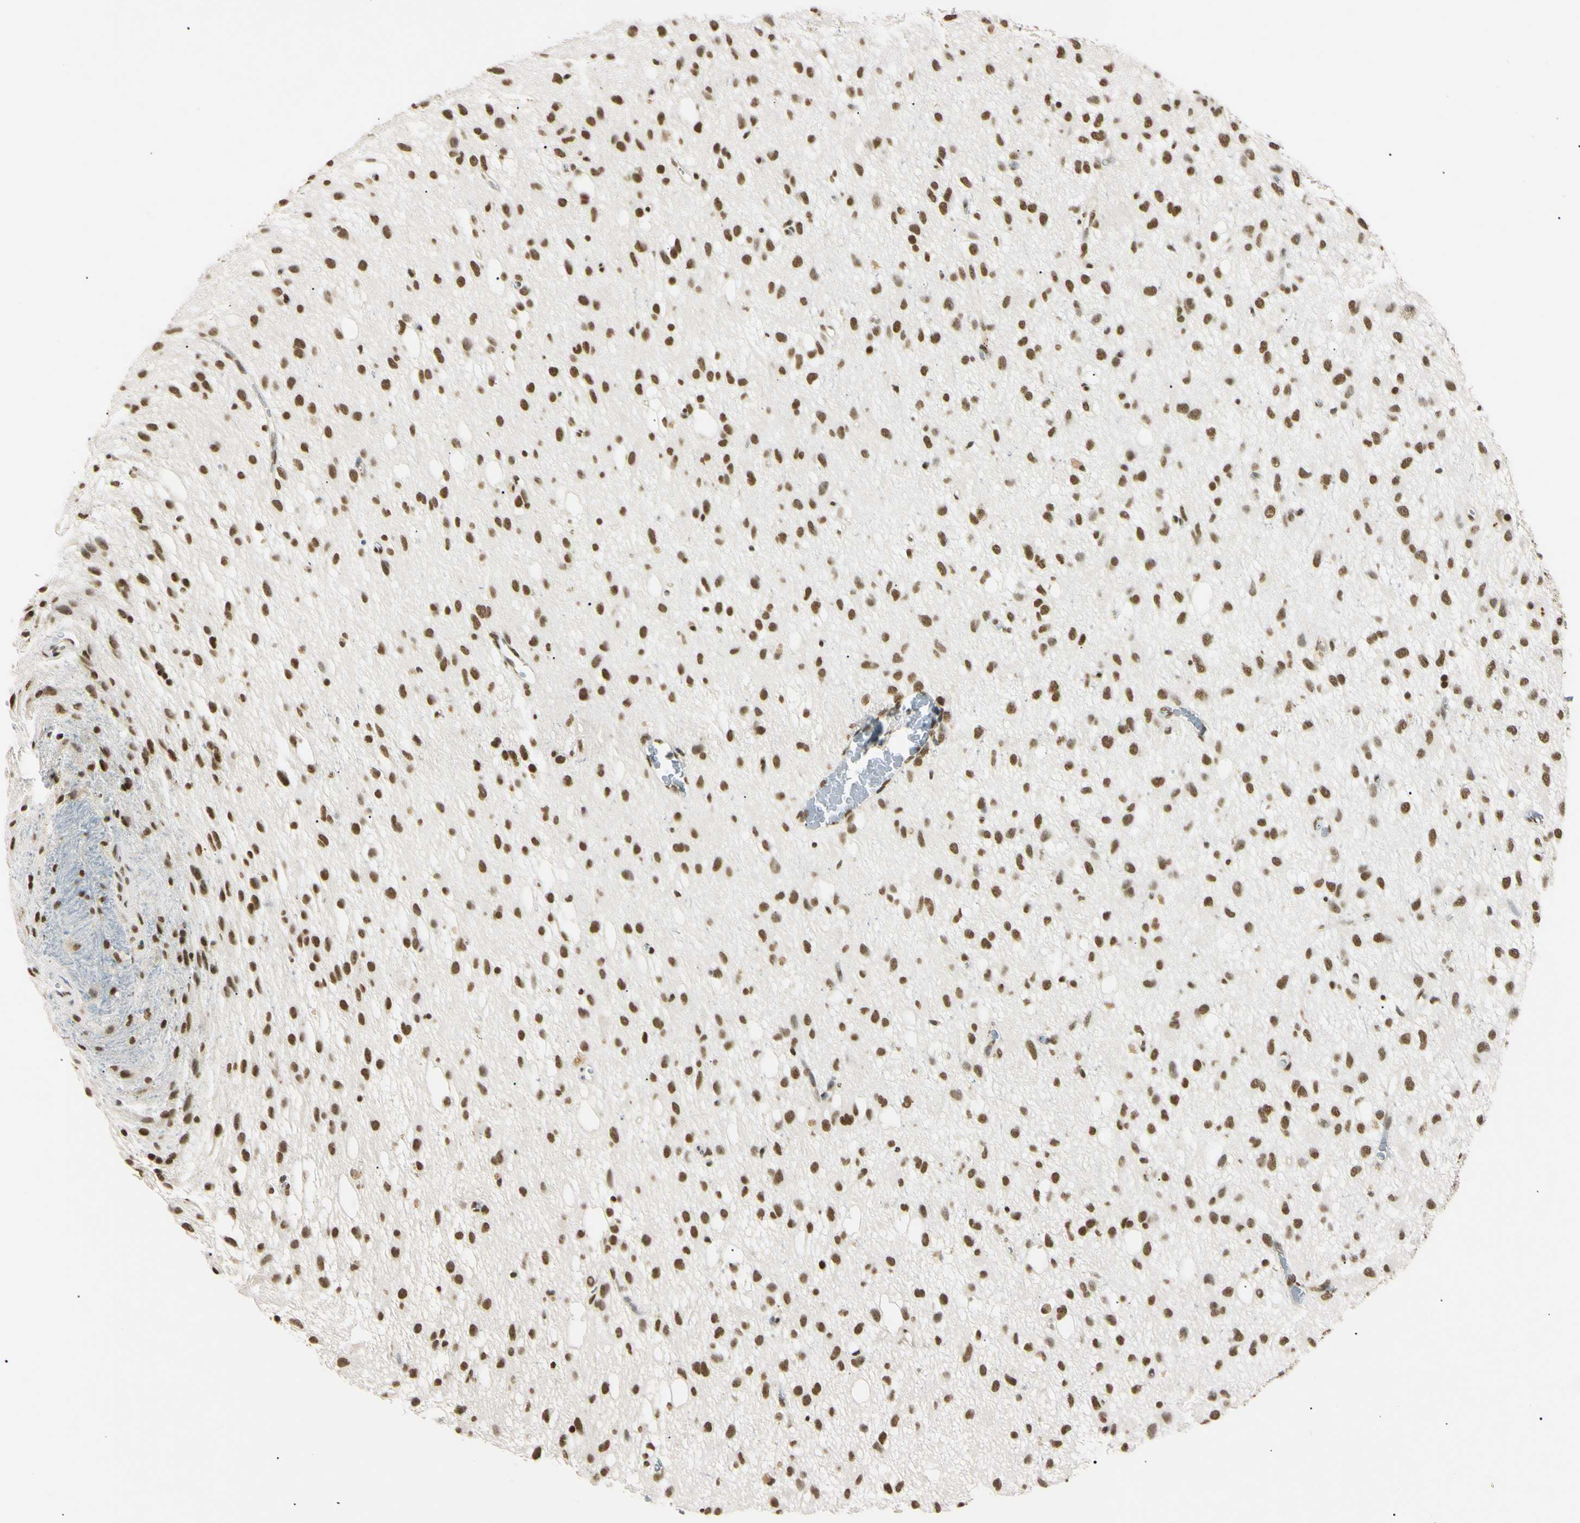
{"staining": {"intensity": "strong", "quantity": ">75%", "location": "nuclear"}, "tissue": "glioma", "cell_type": "Tumor cells", "image_type": "cancer", "snomed": [{"axis": "morphology", "description": "Glioma, malignant, Low grade"}, {"axis": "topography", "description": "Brain"}], "caption": "The histopathology image demonstrates immunohistochemical staining of malignant glioma (low-grade). There is strong nuclear staining is present in about >75% of tumor cells.", "gene": "SMARCA5", "patient": {"sex": "male", "age": 77}}